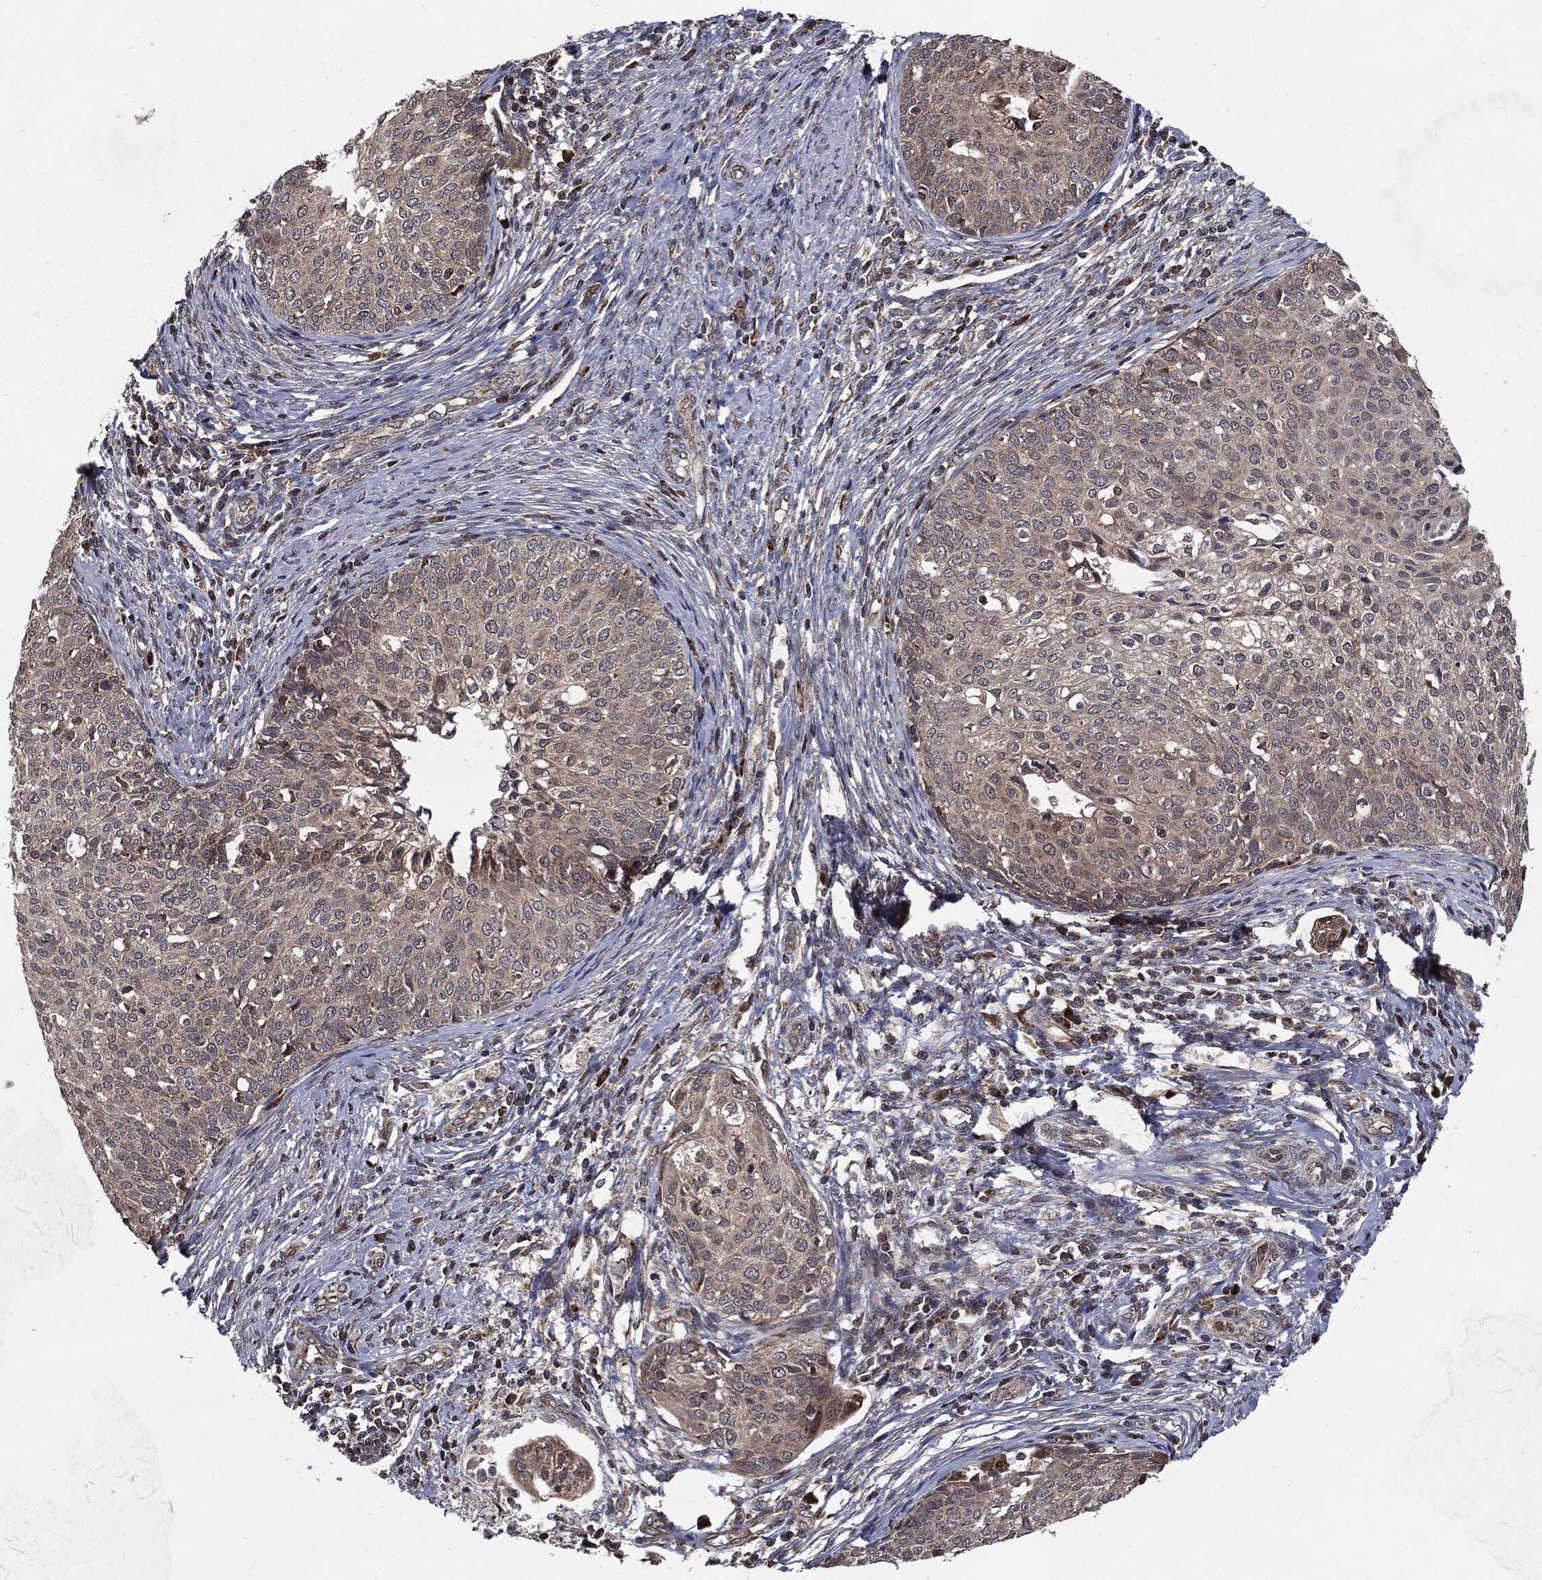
{"staining": {"intensity": "weak", "quantity": "25%-75%", "location": "cytoplasmic/membranous"}, "tissue": "cervical cancer", "cell_type": "Tumor cells", "image_type": "cancer", "snomed": [{"axis": "morphology", "description": "Squamous cell carcinoma, NOS"}, {"axis": "topography", "description": "Cervix"}], "caption": "Weak cytoplasmic/membranous expression is seen in approximately 25%-75% of tumor cells in squamous cell carcinoma (cervical).", "gene": "HDAC5", "patient": {"sex": "female", "age": 51}}